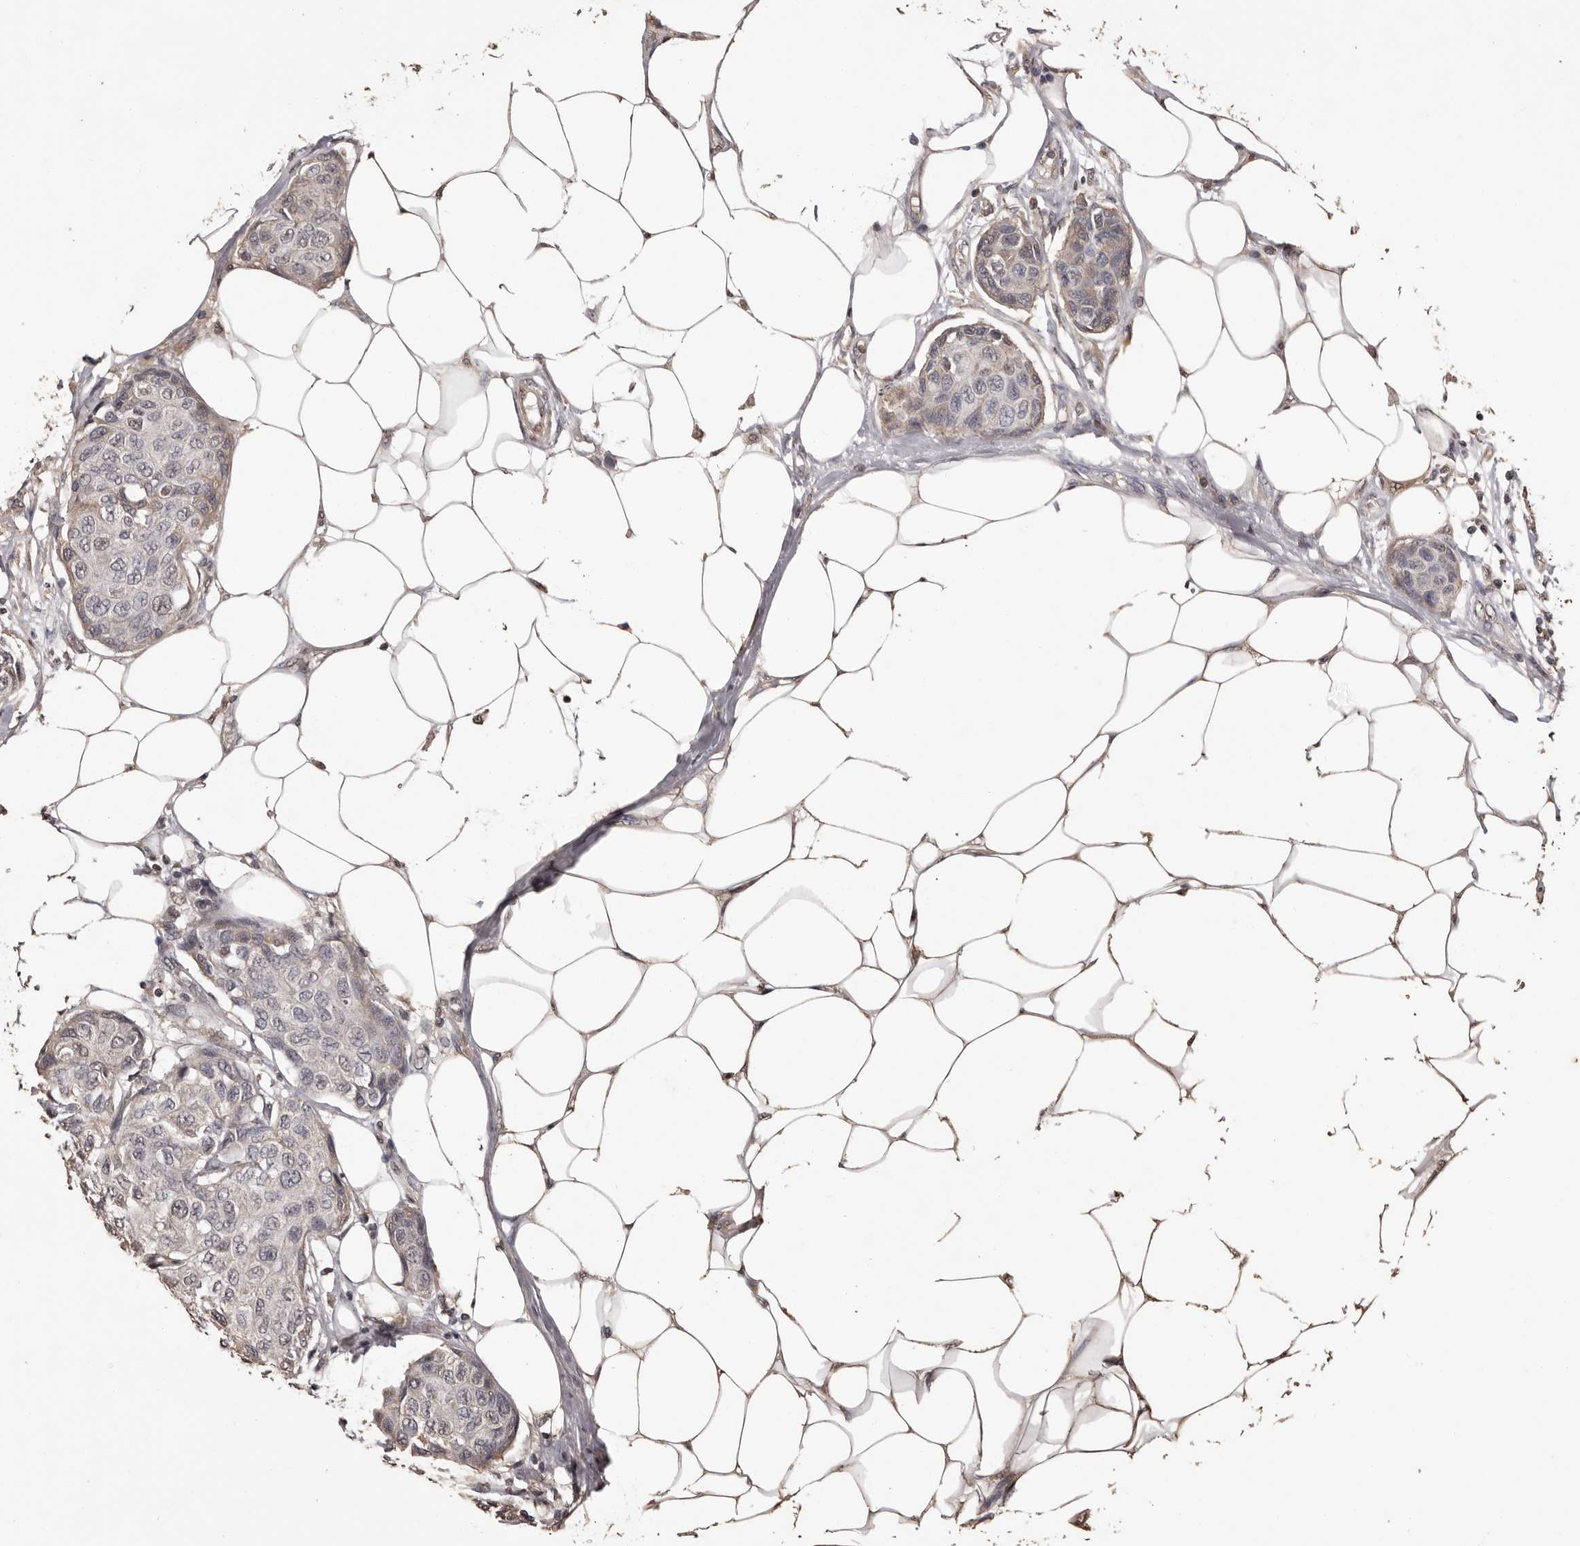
{"staining": {"intensity": "negative", "quantity": "none", "location": "none"}, "tissue": "breast cancer", "cell_type": "Tumor cells", "image_type": "cancer", "snomed": [{"axis": "morphology", "description": "Duct carcinoma"}, {"axis": "topography", "description": "Breast"}], "caption": "The IHC photomicrograph has no significant staining in tumor cells of breast cancer (intraductal carcinoma) tissue.", "gene": "NAV1", "patient": {"sex": "female", "age": 80}}